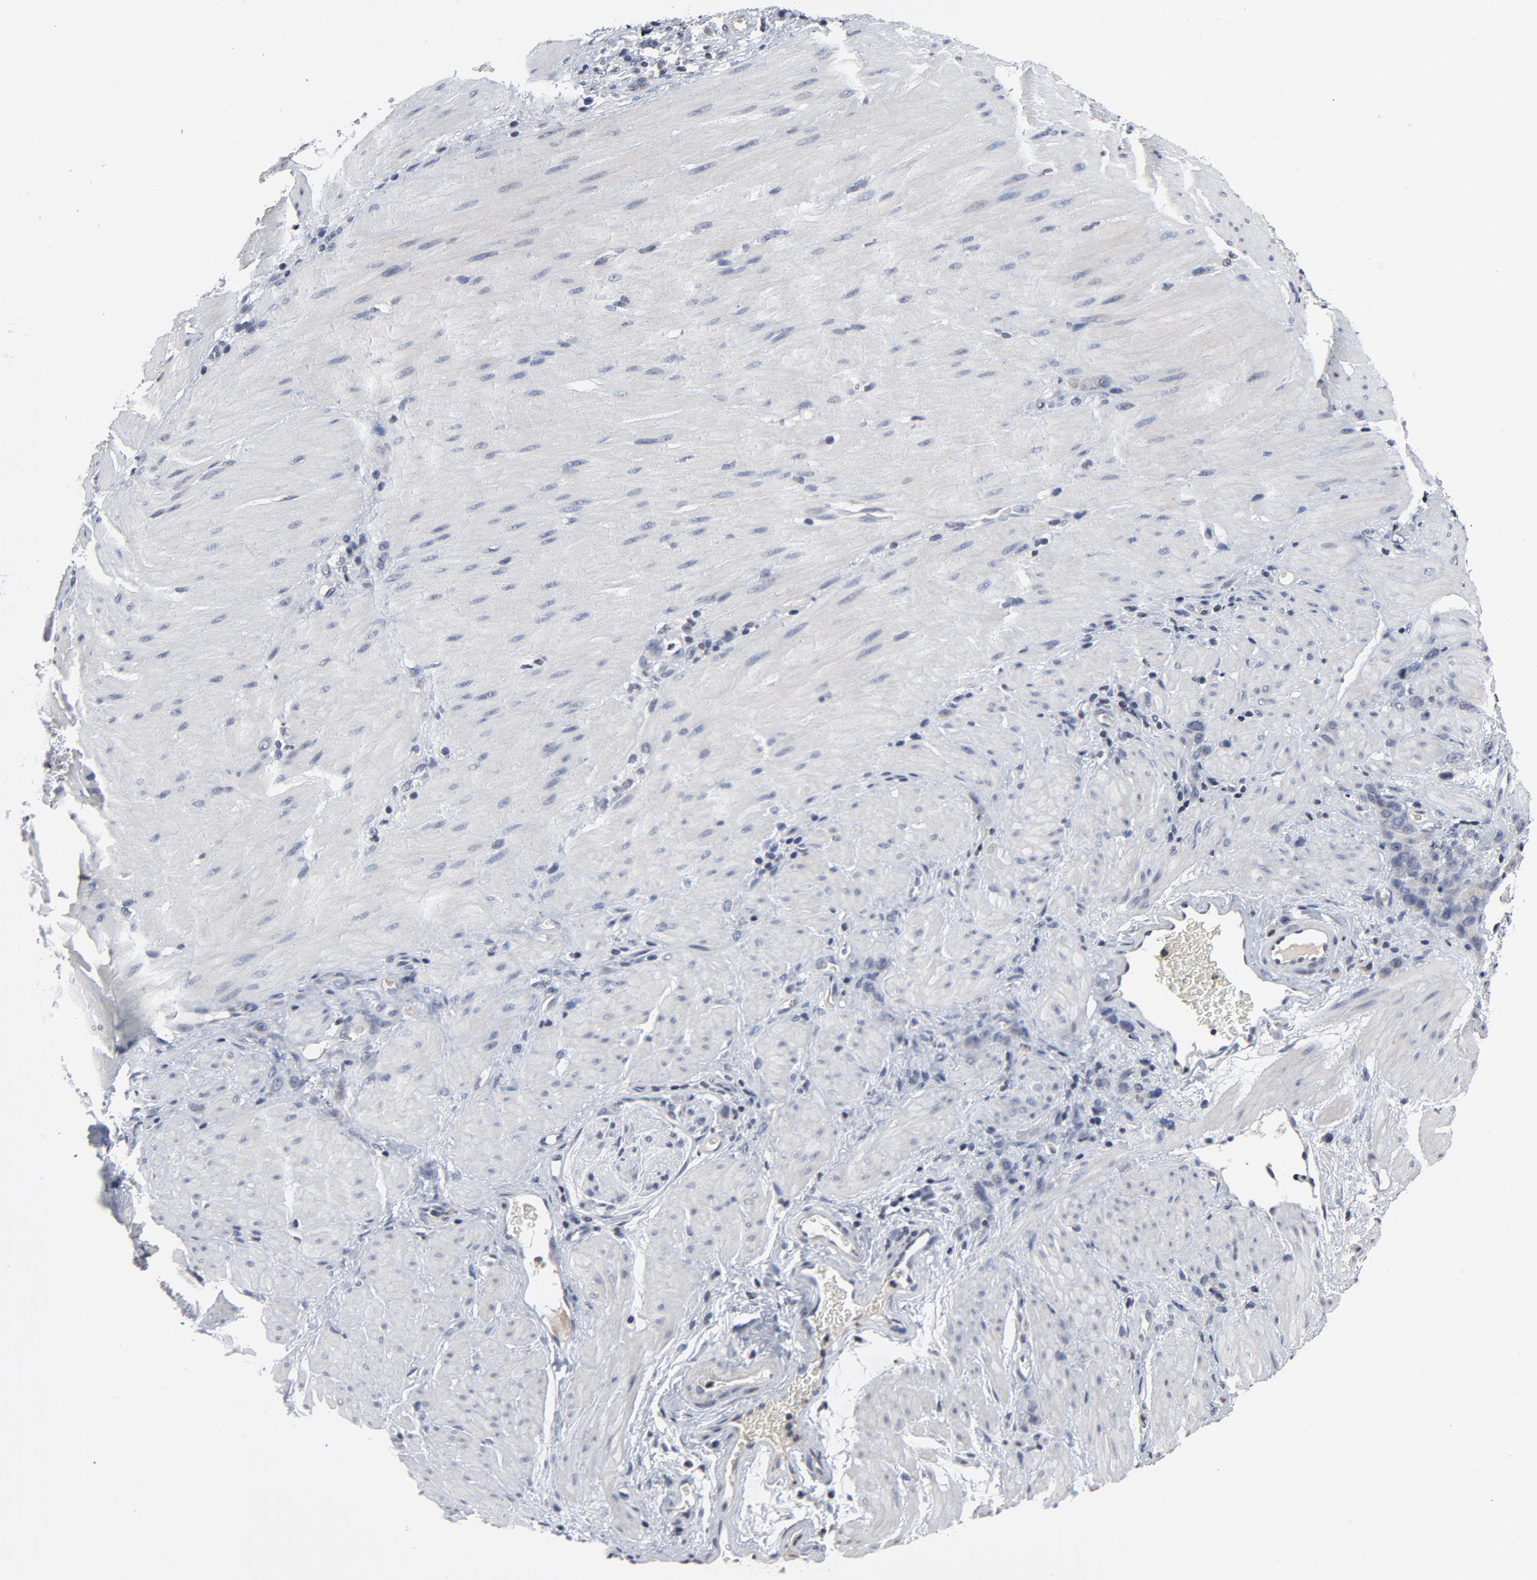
{"staining": {"intensity": "negative", "quantity": "none", "location": "none"}, "tissue": "stomach cancer", "cell_type": "Tumor cells", "image_type": "cancer", "snomed": [{"axis": "morphology", "description": "Normal tissue, NOS"}, {"axis": "morphology", "description": "Adenocarcinoma, NOS"}, {"axis": "topography", "description": "Stomach"}], "caption": "Immunohistochemistry (IHC) photomicrograph of neoplastic tissue: human stomach cancer (adenocarcinoma) stained with DAB shows no significant protein expression in tumor cells.", "gene": "TCL1A", "patient": {"sex": "male", "age": 82}}